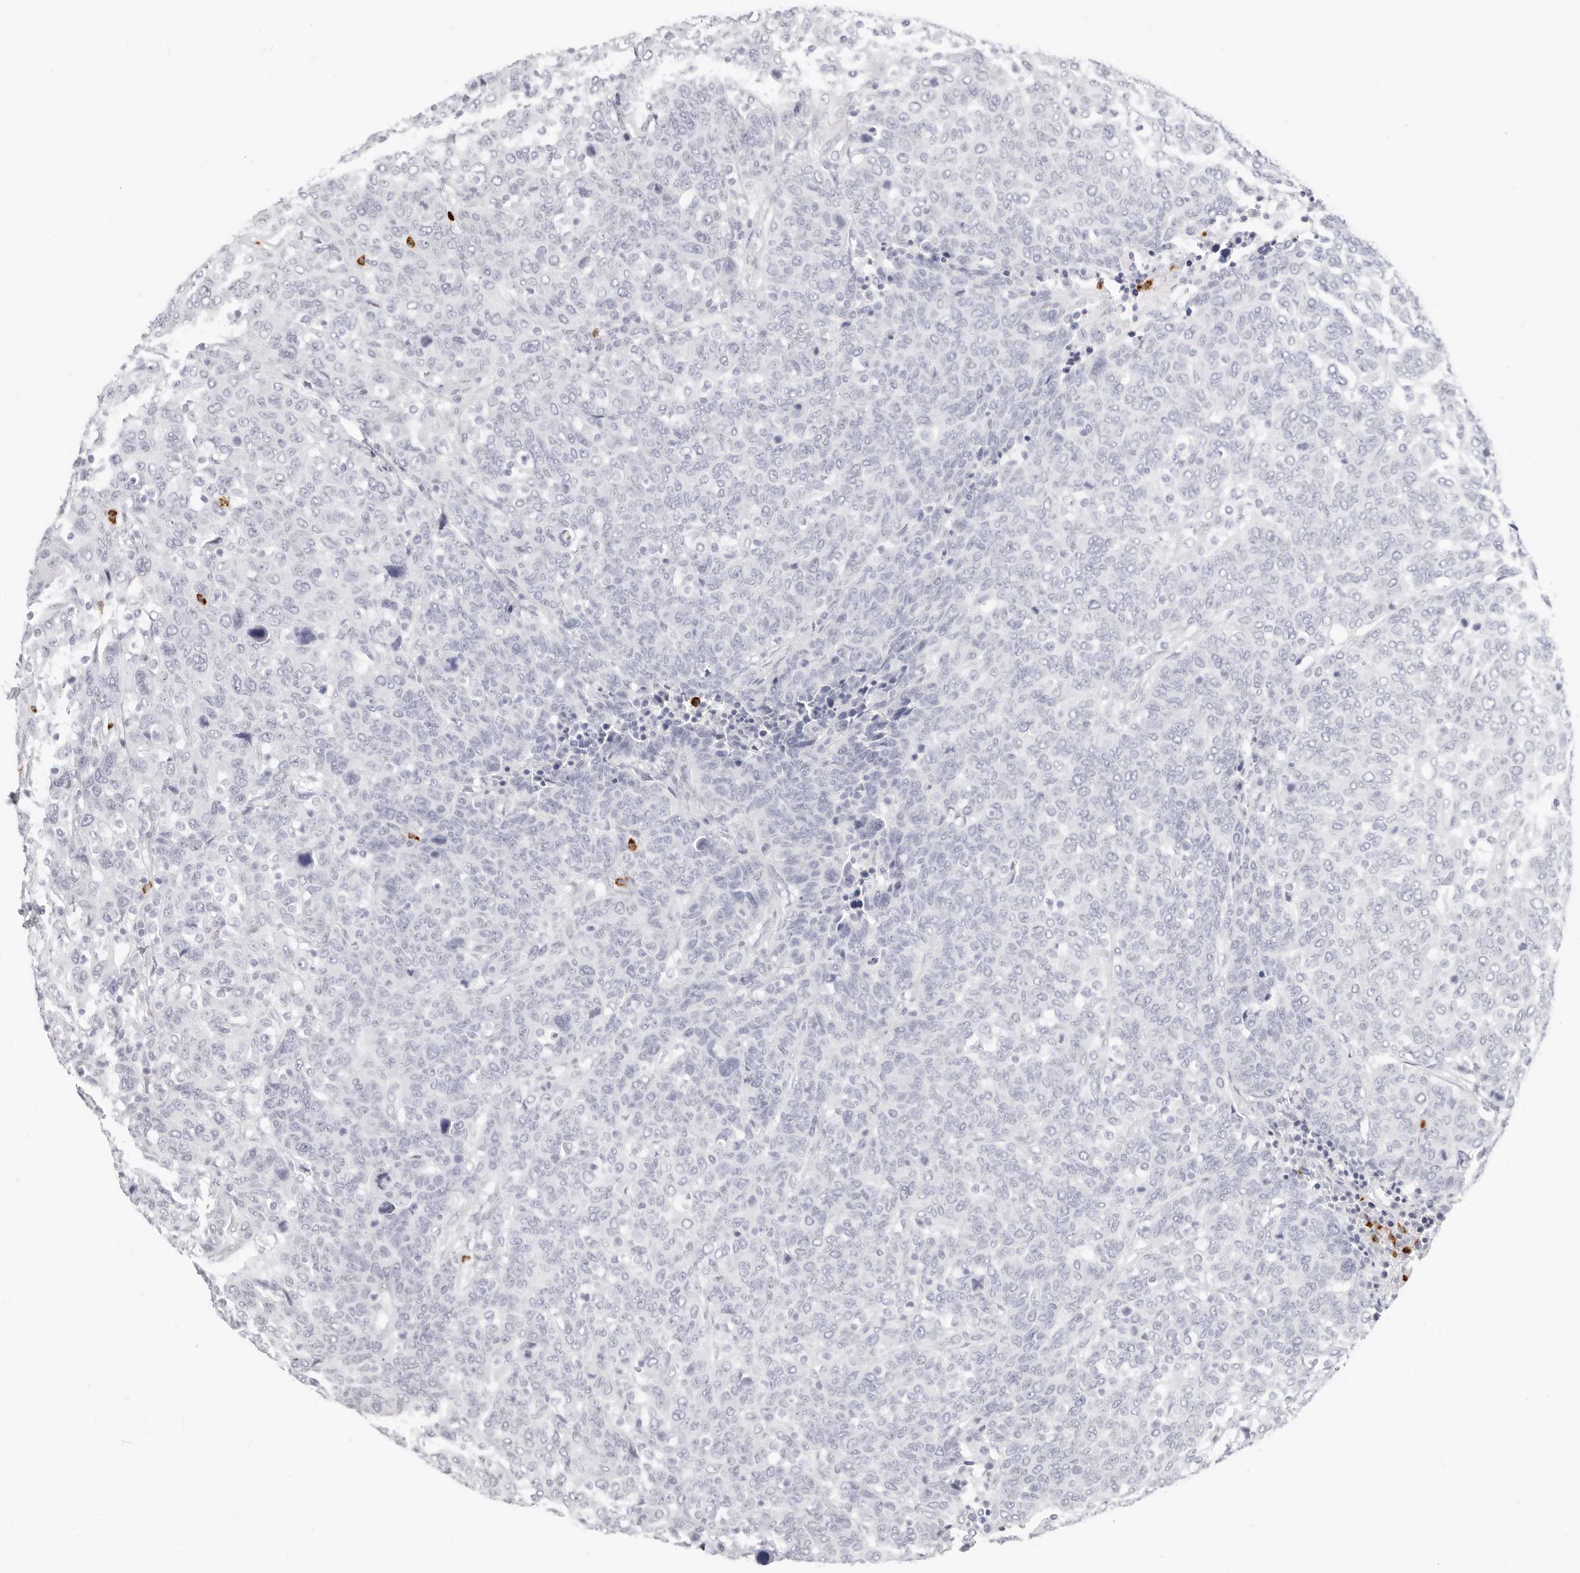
{"staining": {"intensity": "negative", "quantity": "none", "location": "none"}, "tissue": "breast cancer", "cell_type": "Tumor cells", "image_type": "cancer", "snomed": [{"axis": "morphology", "description": "Duct carcinoma"}, {"axis": "topography", "description": "Breast"}], "caption": "High power microscopy histopathology image of an immunohistochemistry (IHC) image of breast intraductal carcinoma, revealing no significant expression in tumor cells.", "gene": "CAMP", "patient": {"sex": "female", "age": 37}}